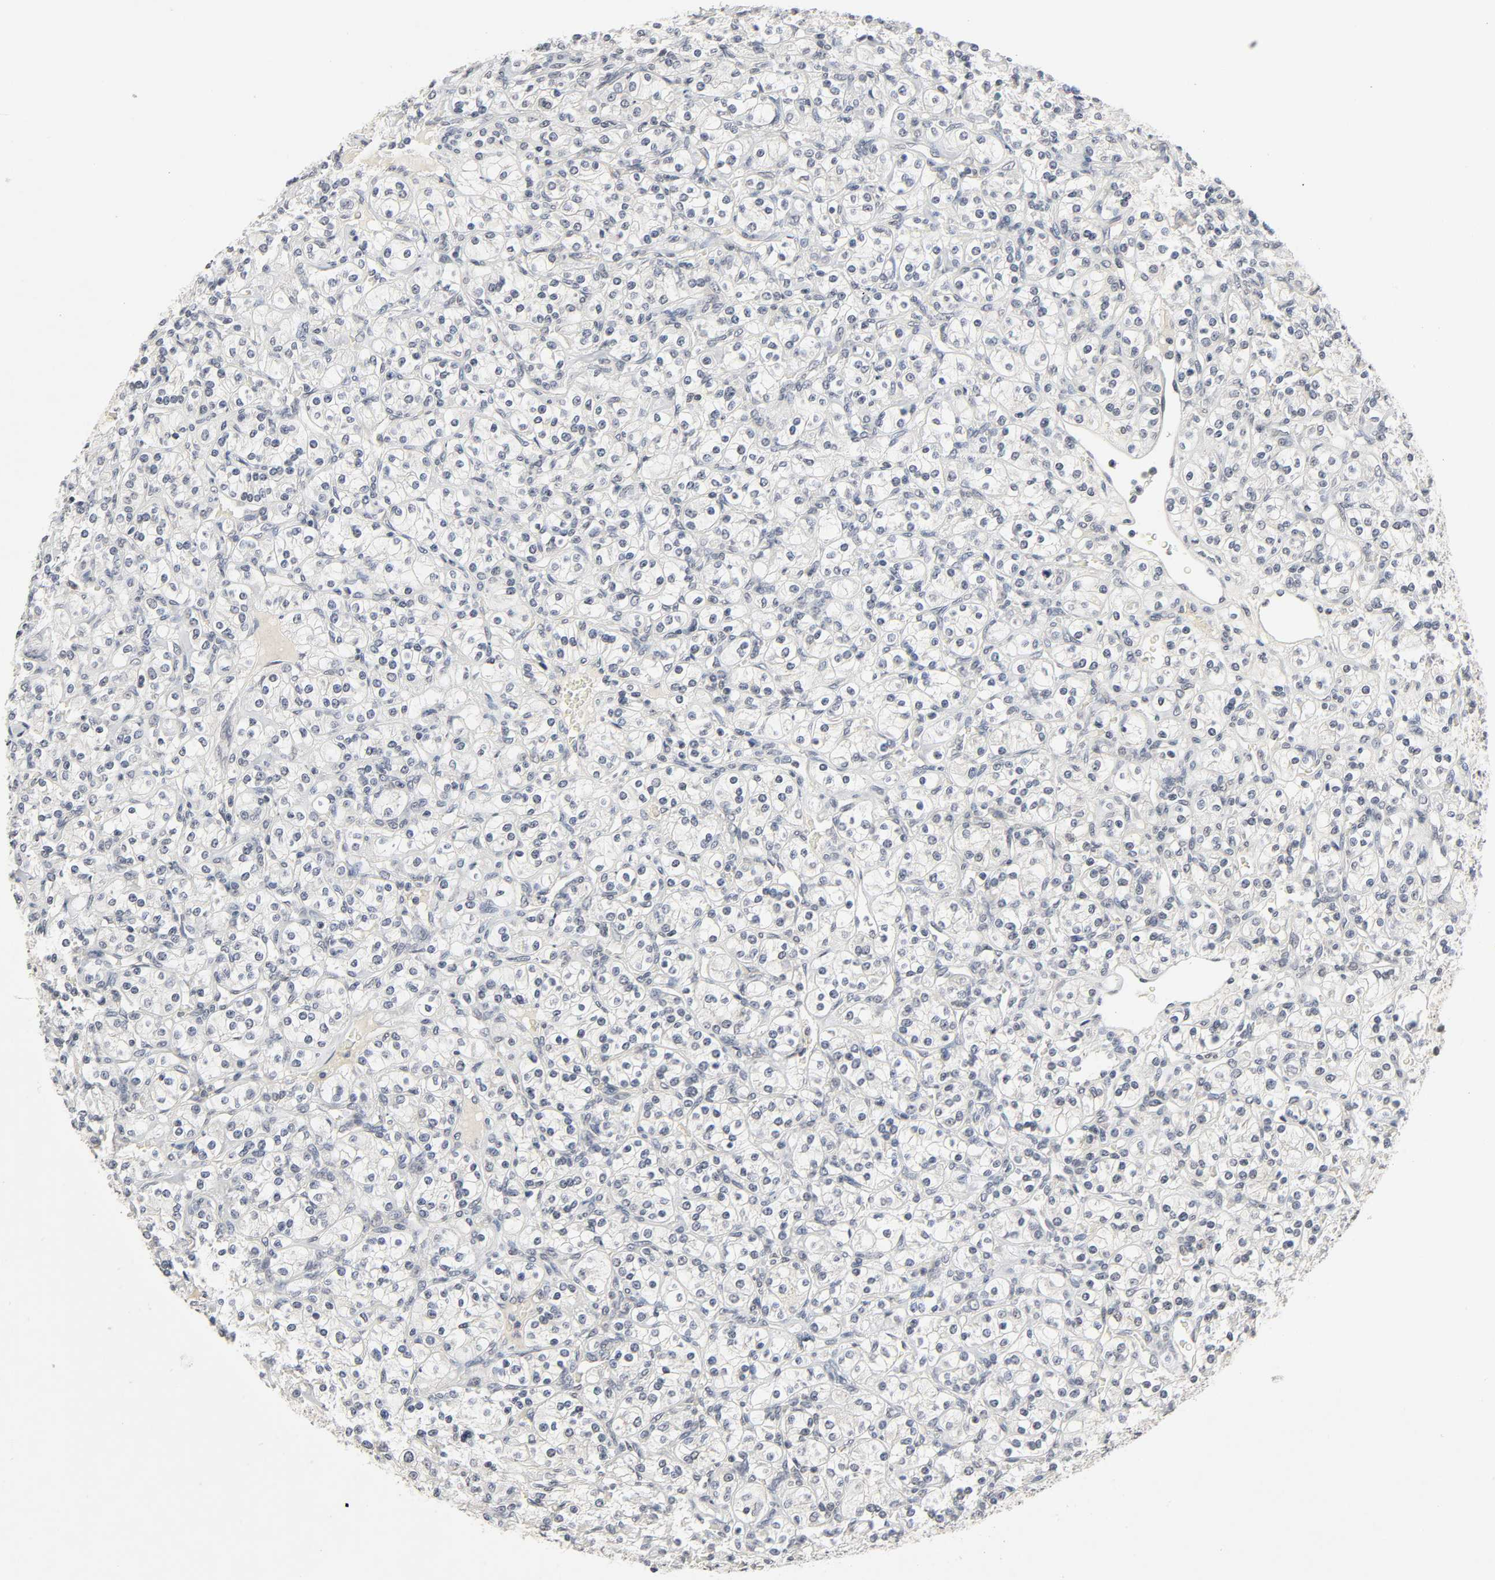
{"staining": {"intensity": "negative", "quantity": "none", "location": "none"}, "tissue": "renal cancer", "cell_type": "Tumor cells", "image_type": "cancer", "snomed": [{"axis": "morphology", "description": "Adenocarcinoma, NOS"}, {"axis": "topography", "description": "Kidney"}], "caption": "Histopathology image shows no significant protein positivity in tumor cells of renal cancer. (DAB (3,3'-diaminobenzidine) immunohistochemistry (IHC) visualized using brightfield microscopy, high magnification).", "gene": "MAPKAPK5", "patient": {"sex": "male", "age": 77}}